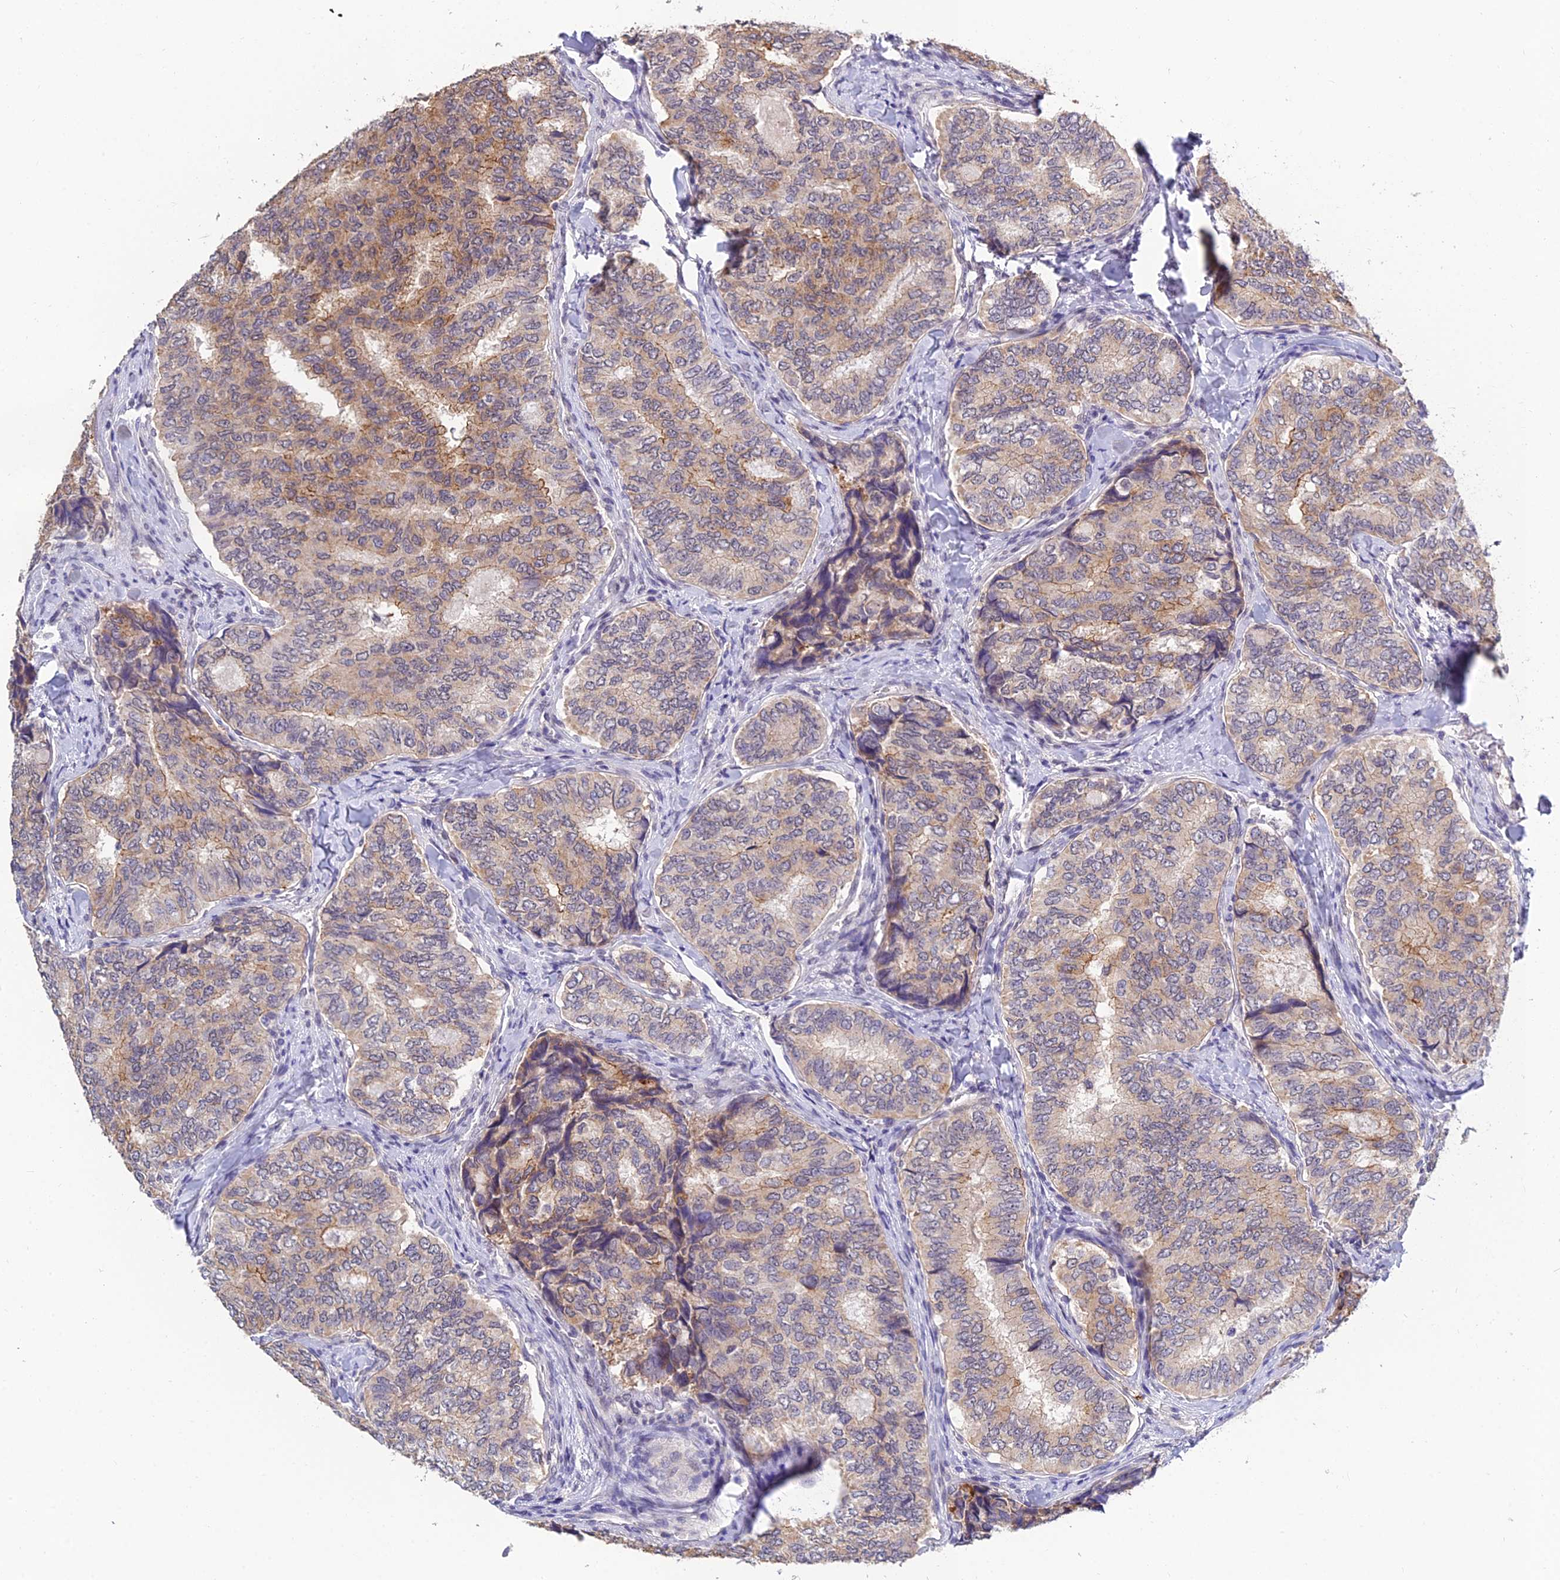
{"staining": {"intensity": "weak", "quantity": "25%-75%", "location": "cytoplasmic/membranous"}, "tissue": "thyroid cancer", "cell_type": "Tumor cells", "image_type": "cancer", "snomed": [{"axis": "morphology", "description": "Papillary adenocarcinoma, NOS"}, {"axis": "topography", "description": "Thyroid gland"}], "caption": "Papillary adenocarcinoma (thyroid) stained for a protein exhibits weak cytoplasmic/membranous positivity in tumor cells.", "gene": "HOXB1", "patient": {"sex": "female", "age": 35}}